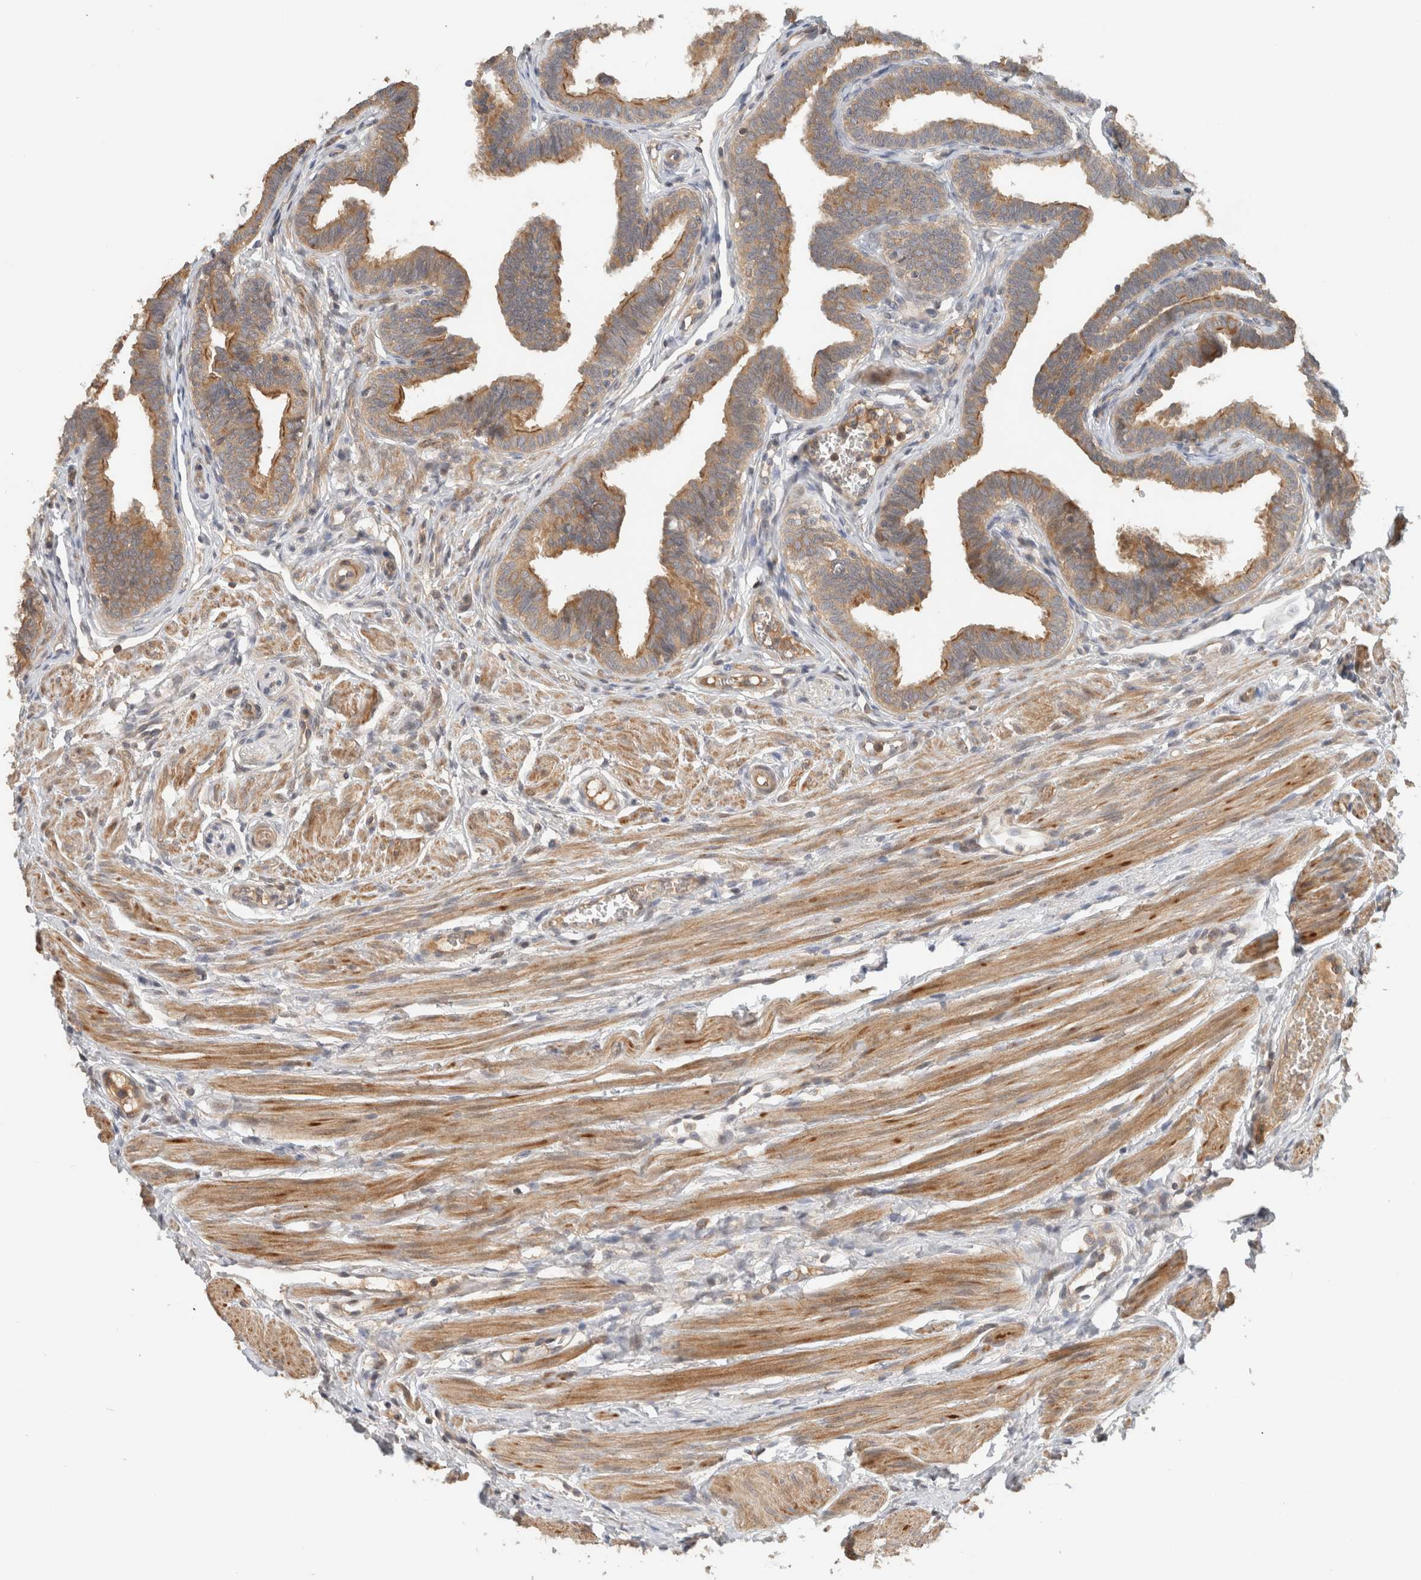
{"staining": {"intensity": "moderate", "quantity": ">75%", "location": "cytoplasmic/membranous"}, "tissue": "fallopian tube", "cell_type": "Glandular cells", "image_type": "normal", "snomed": [{"axis": "morphology", "description": "Normal tissue, NOS"}, {"axis": "topography", "description": "Fallopian tube"}, {"axis": "topography", "description": "Ovary"}], "caption": "Protein staining by immunohistochemistry (IHC) exhibits moderate cytoplasmic/membranous expression in approximately >75% of glandular cells in normal fallopian tube. (DAB IHC with brightfield microscopy, high magnification).", "gene": "ARMC9", "patient": {"sex": "female", "age": 23}}